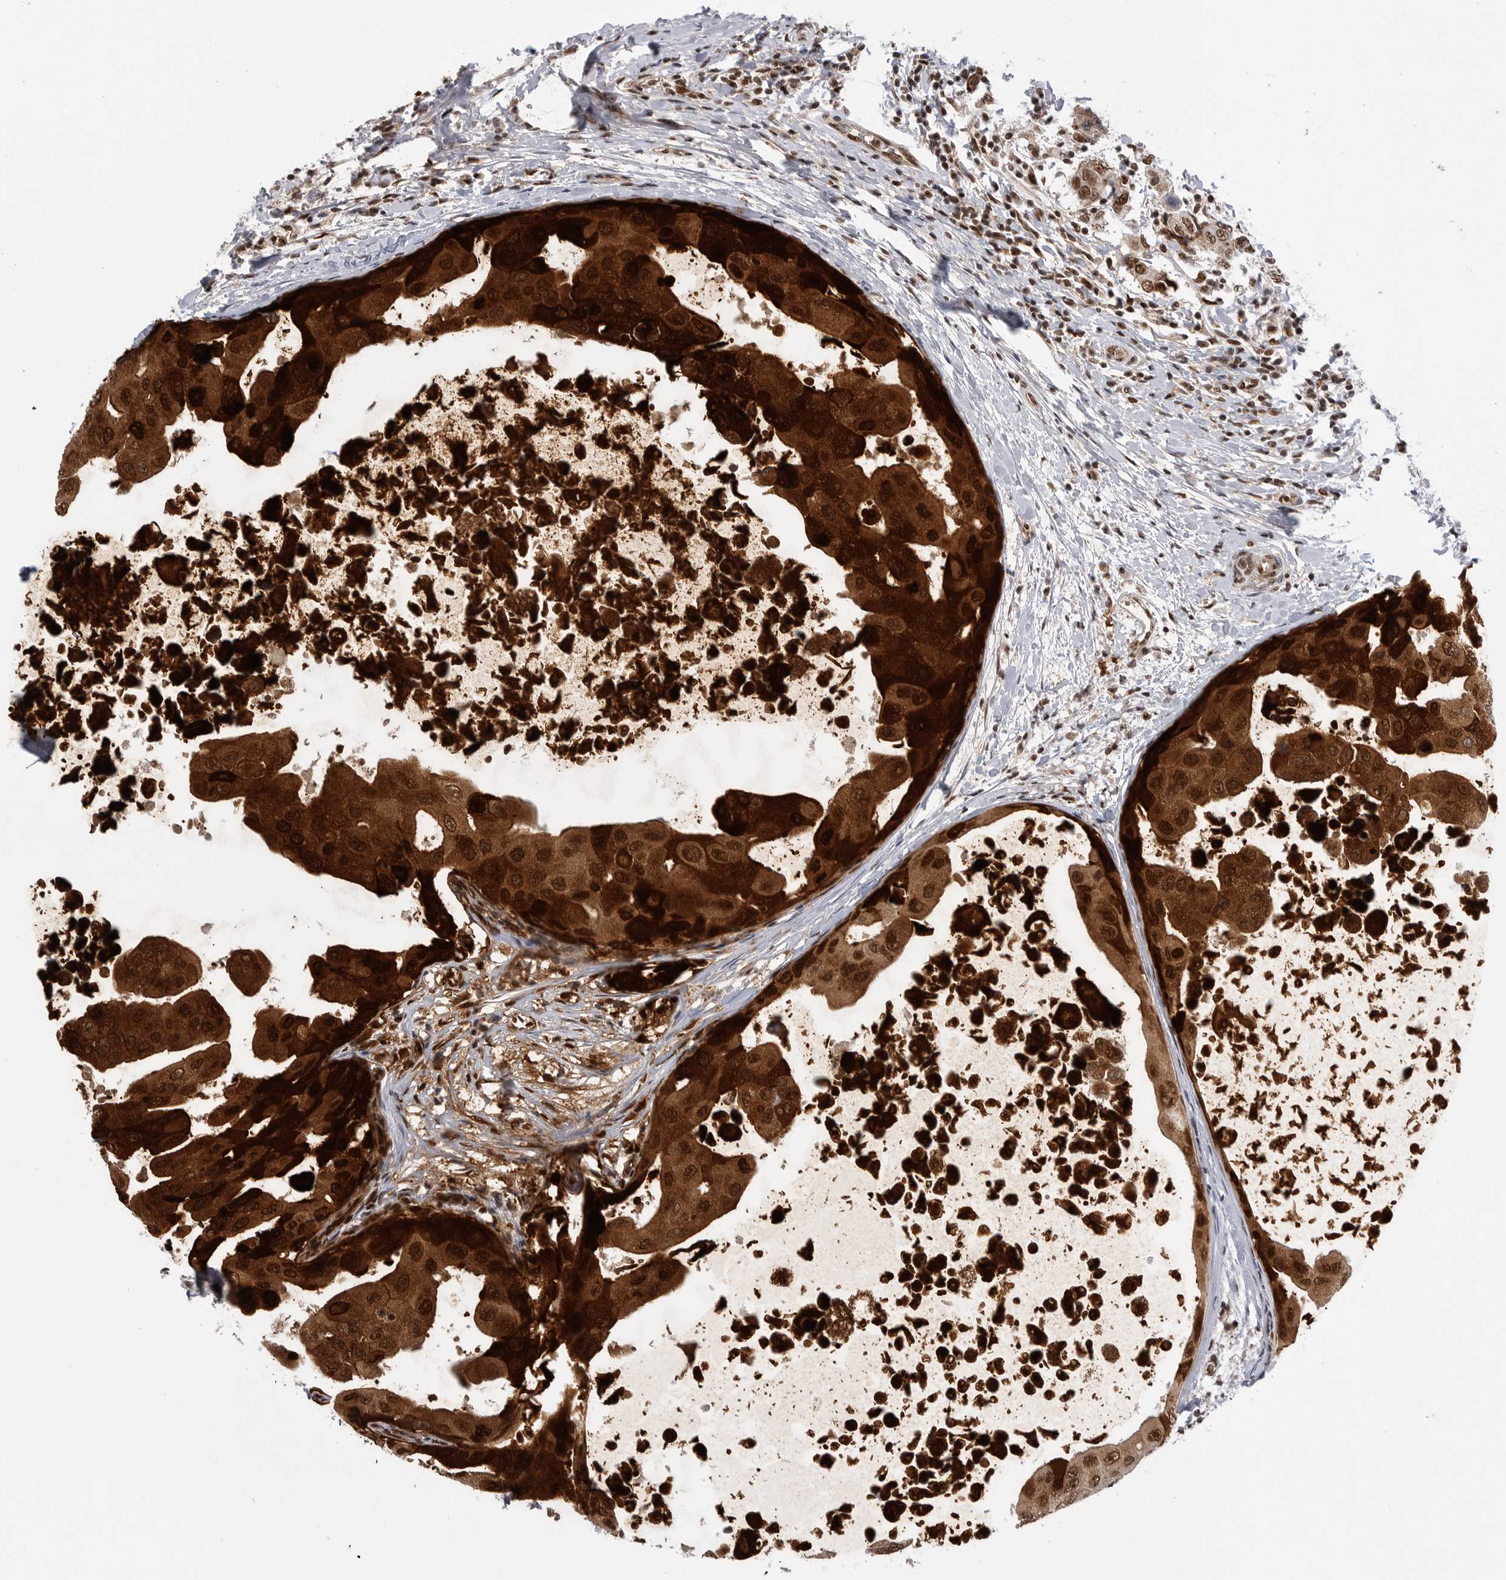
{"staining": {"intensity": "strong", "quantity": ">75%", "location": "cytoplasmic/membranous,nuclear"}, "tissue": "breast cancer", "cell_type": "Tumor cells", "image_type": "cancer", "snomed": [{"axis": "morphology", "description": "Duct carcinoma"}, {"axis": "topography", "description": "Breast"}], "caption": "Human invasive ductal carcinoma (breast) stained with a brown dye displays strong cytoplasmic/membranous and nuclear positive expression in approximately >75% of tumor cells.", "gene": "PPP1R8", "patient": {"sex": "female", "age": 27}}